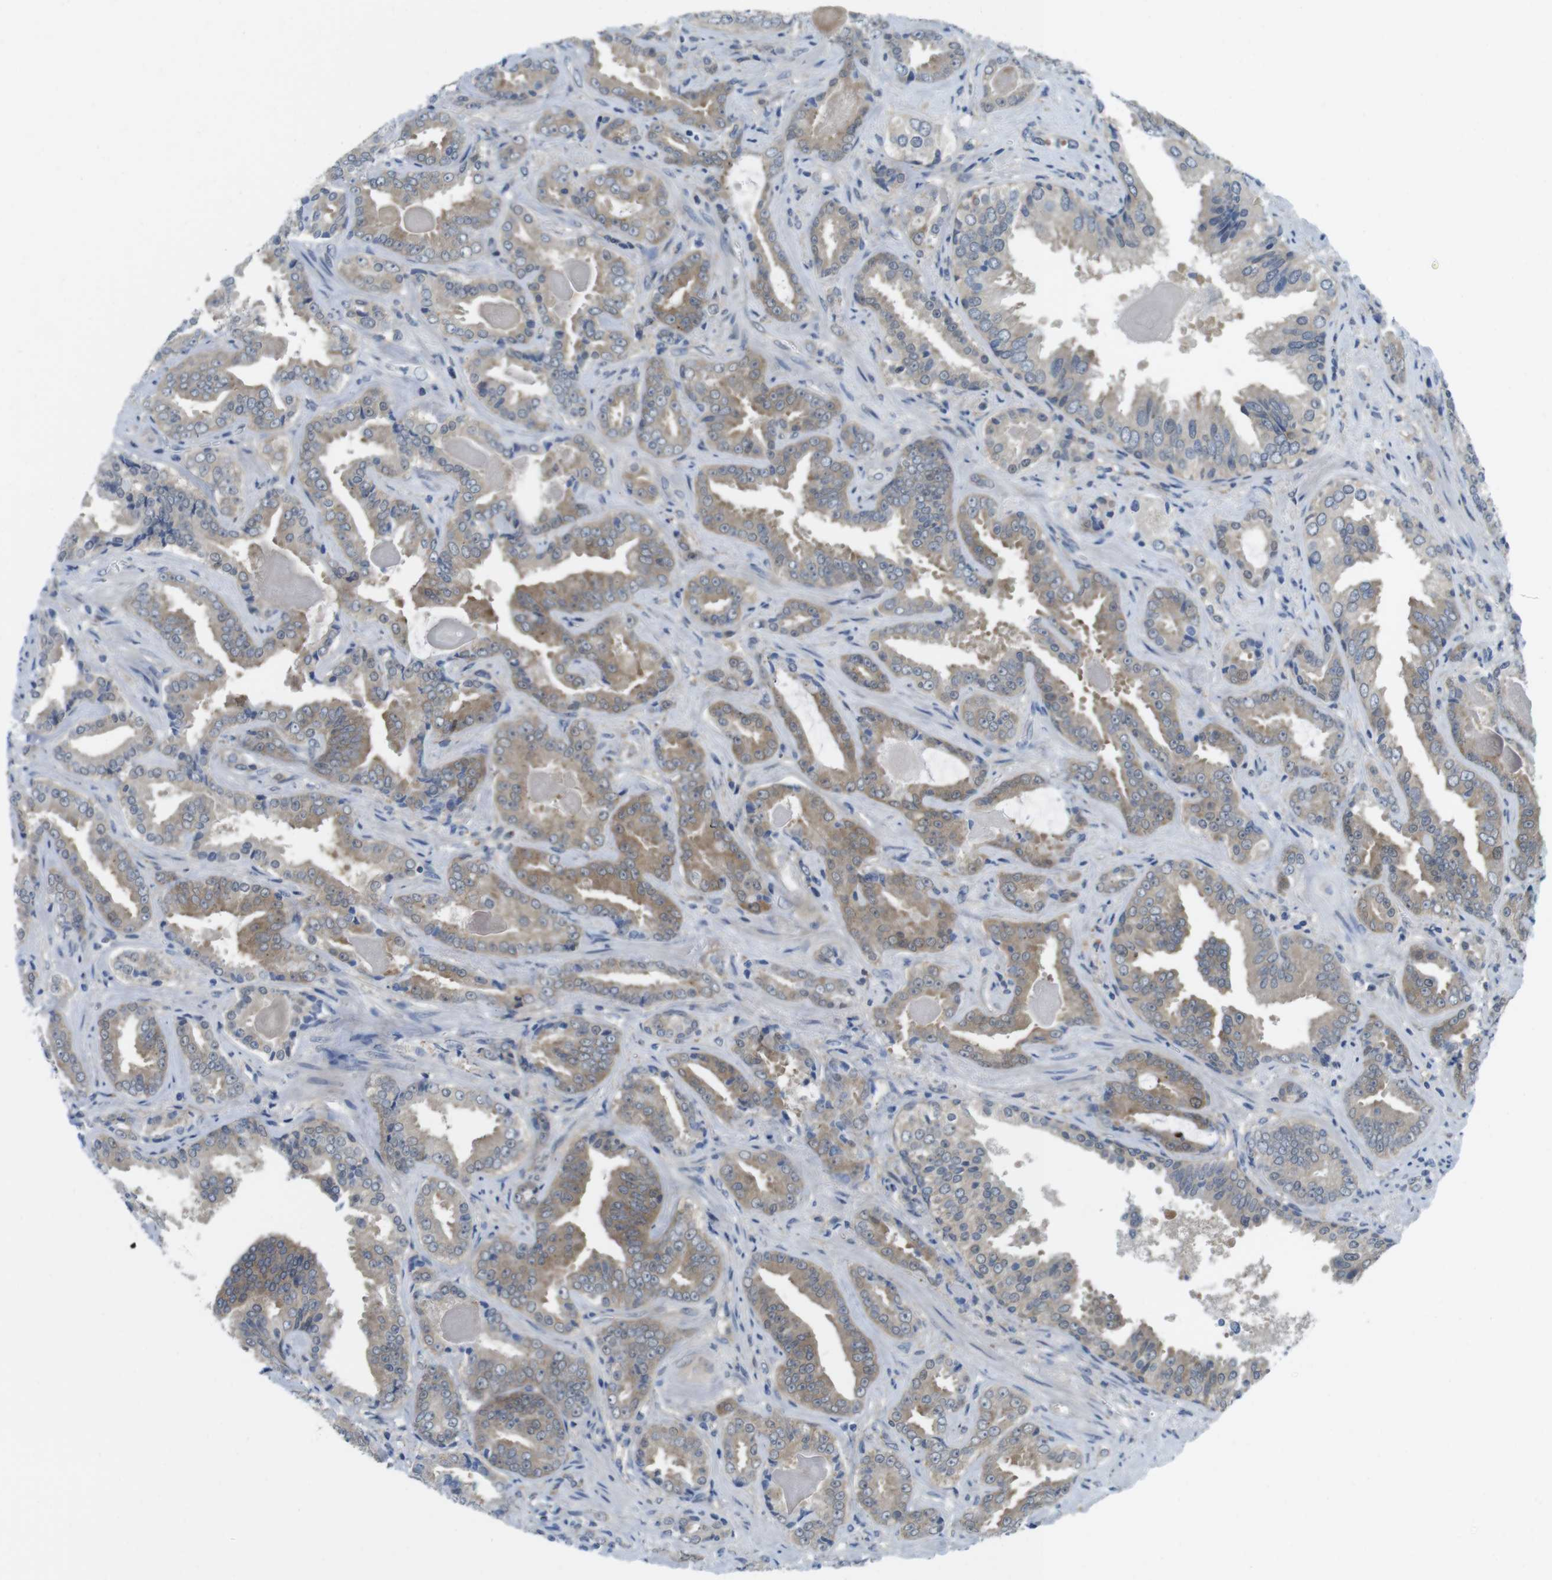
{"staining": {"intensity": "moderate", "quantity": ">75%", "location": "cytoplasmic/membranous"}, "tissue": "prostate cancer", "cell_type": "Tumor cells", "image_type": "cancer", "snomed": [{"axis": "morphology", "description": "Adenocarcinoma, Low grade"}, {"axis": "topography", "description": "Prostate"}], "caption": "Prostate adenocarcinoma (low-grade) was stained to show a protein in brown. There is medium levels of moderate cytoplasmic/membranous staining in approximately >75% of tumor cells. (Stains: DAB in brown, nuclei in blue, Microscopy: brightfield microscopy at high magnification).", "gene": "CASP2", "patient": {"sex": "male", "age": 60}}